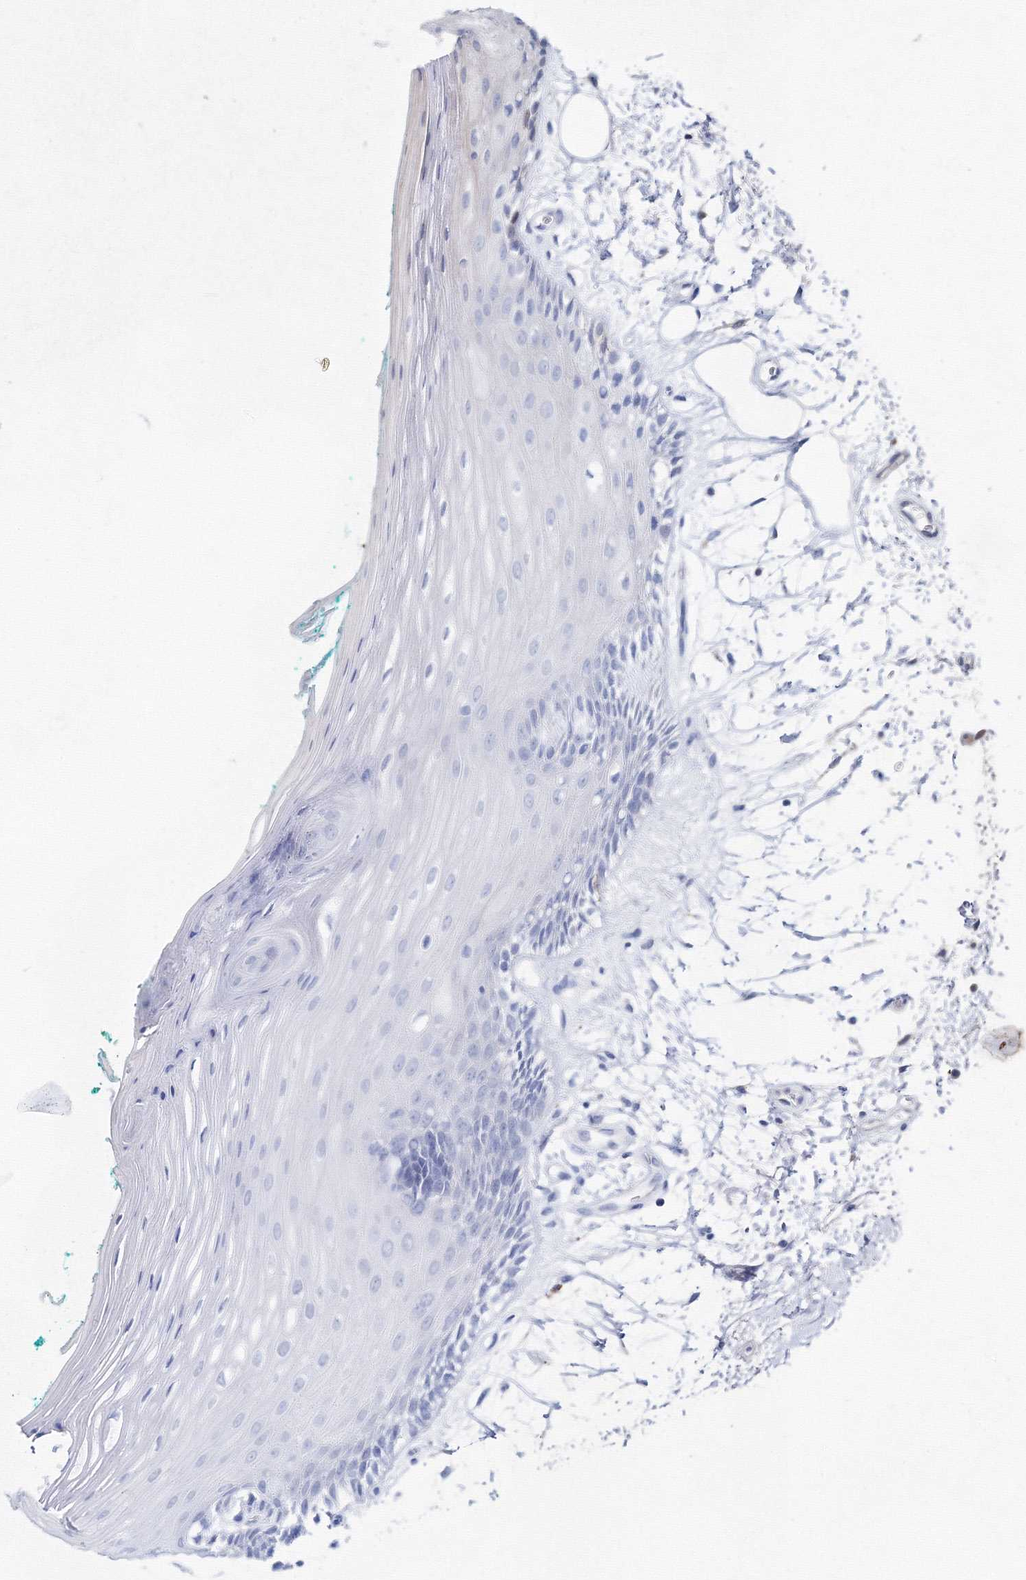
{"staining": {"intensity": "negative", "quantity": "none", "location": "none"}, "tissue": "oral mucosa", "cell_type": "Squamous epithelial cells", "image_type": "normal", "snomed": [{"axis": "morphology", "description": "Normal tissue, NOS"}, {"axis": "topography", "description": "Skeletal muscle"}, {"axis": "topography", "description": "Oral tissue"}, {"axis": "topography", "description": "Peripheral nerve tissue"}], "caption": "Immunohistochemical staining of normal human oral mucosa demonstrates no significant expression in squamous epithelial cells.", "gene": "SMIM29", "patient": {"sex": "female", "age": 84}}